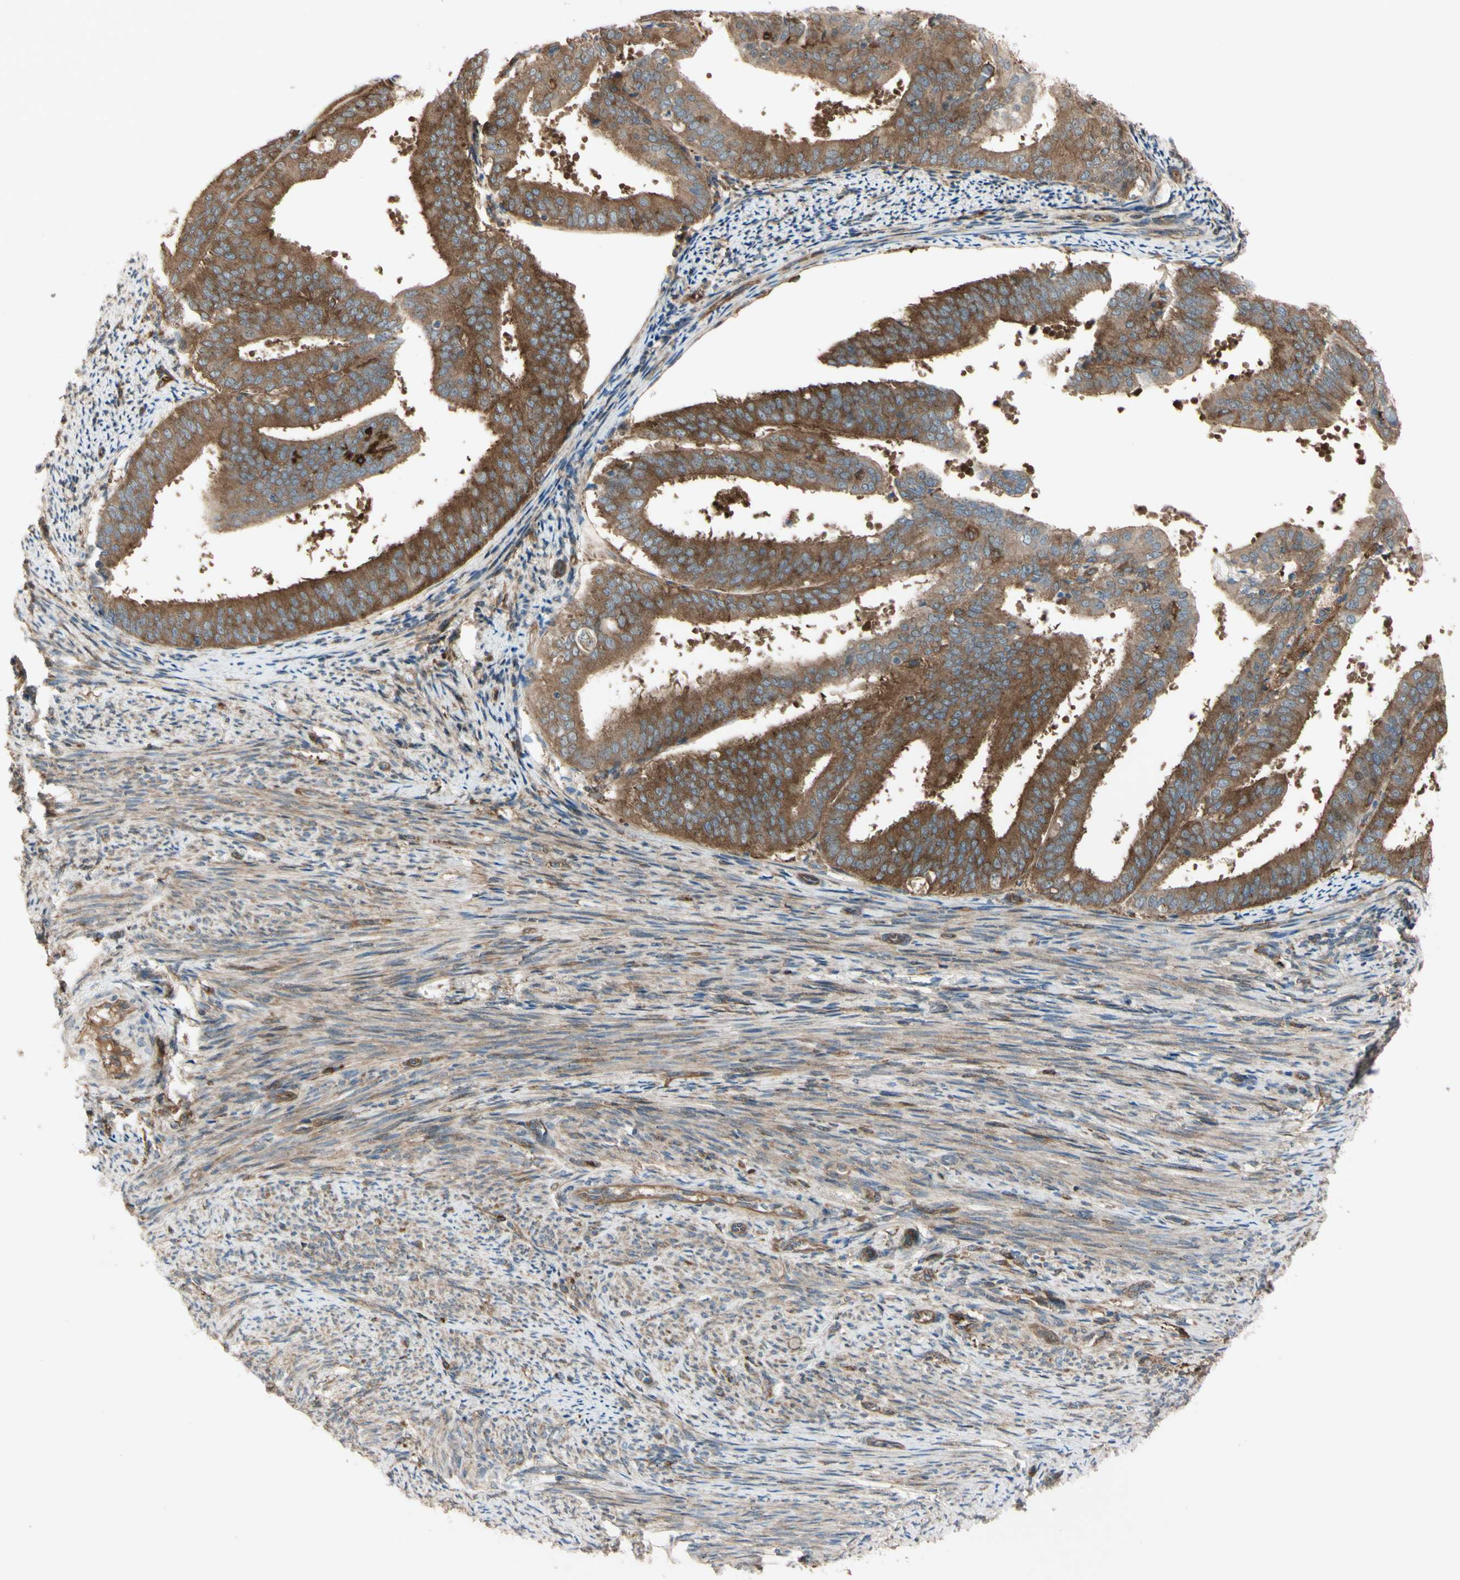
{"staining": {"intensity": "strong", "quantity": ">75%", "location": "cytoplasmic/membranous"}, "tissue": "endometrial cancer", "cell_type": "Tumor cells", "image_type": "cancer", "snomed": [{"axis": "morphology", "description": "Adenocarcinoma, NOS"}, {"axis": "topography", "description": "Endometrium"}], "caption": "Strong cytoplasmic/membranous positivity is seen in about >75% of tumor cells in adenocarcinoma (endometrial).", "gene": "PTPN12", "patient": {"sex": "female", "age": 63}}